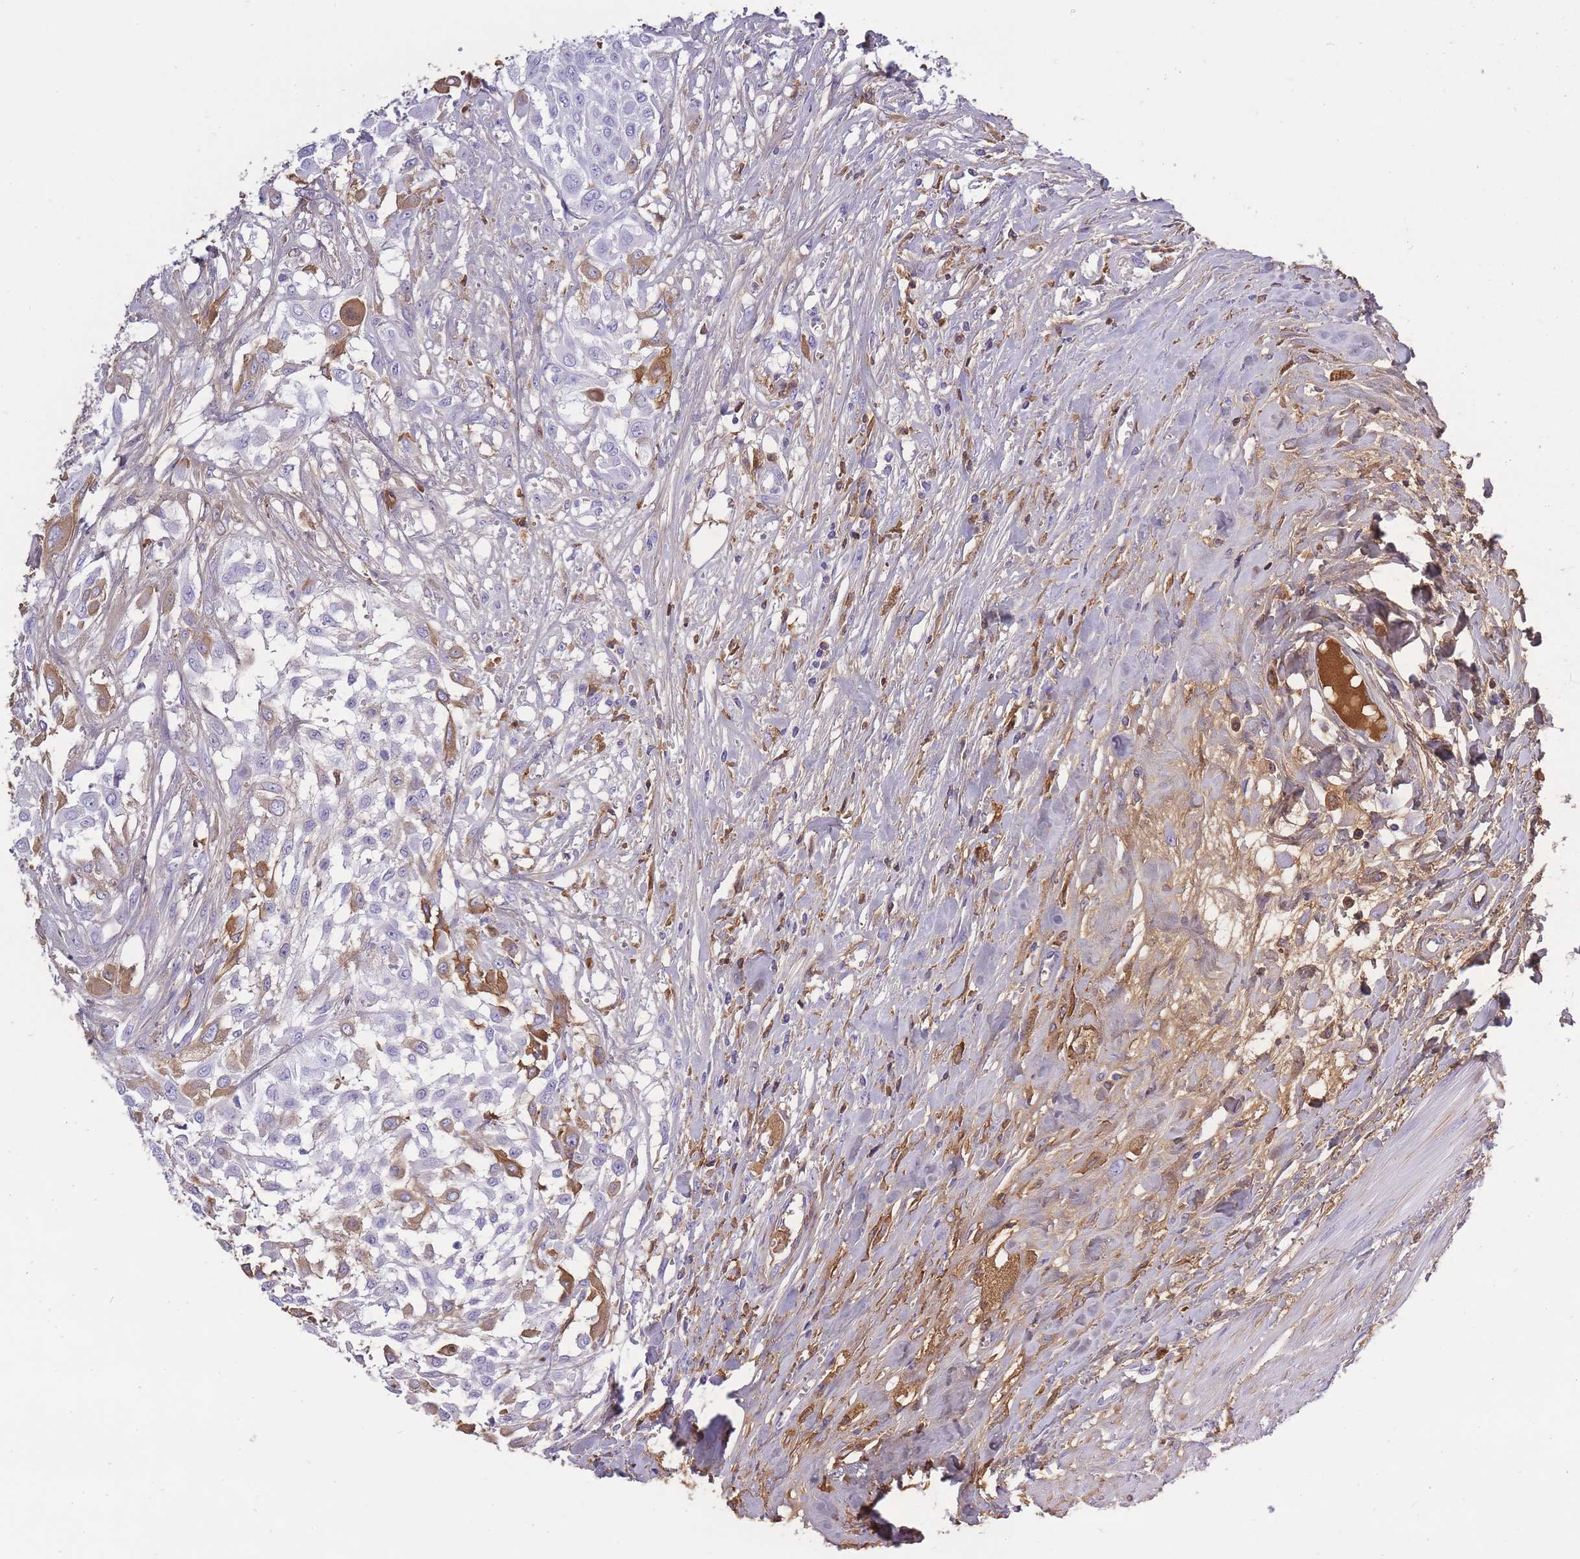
{"staining": {"intensity": "moderate", "quantity": "<25%", "location": "cytoplasmic/membranous"}, "tissue": "urothelial cancer", "cell_type": "Tumor cells", "image_type": "cancer", "snomed": [{"axis": "morphology", "description": "Urothelial carcinoma, High grade"}, {"axis": "topography", "description": "Urinary bladder"}], "caption": "High-grade urothelial carcinoma was stained to show a protein in brown. There is low levels of moderate cytoplasmic/membranous positivity in about <25% of tumor cells.", "gene": "IGKV1D-42", "patient": {"sex": "male", "age": 57}}